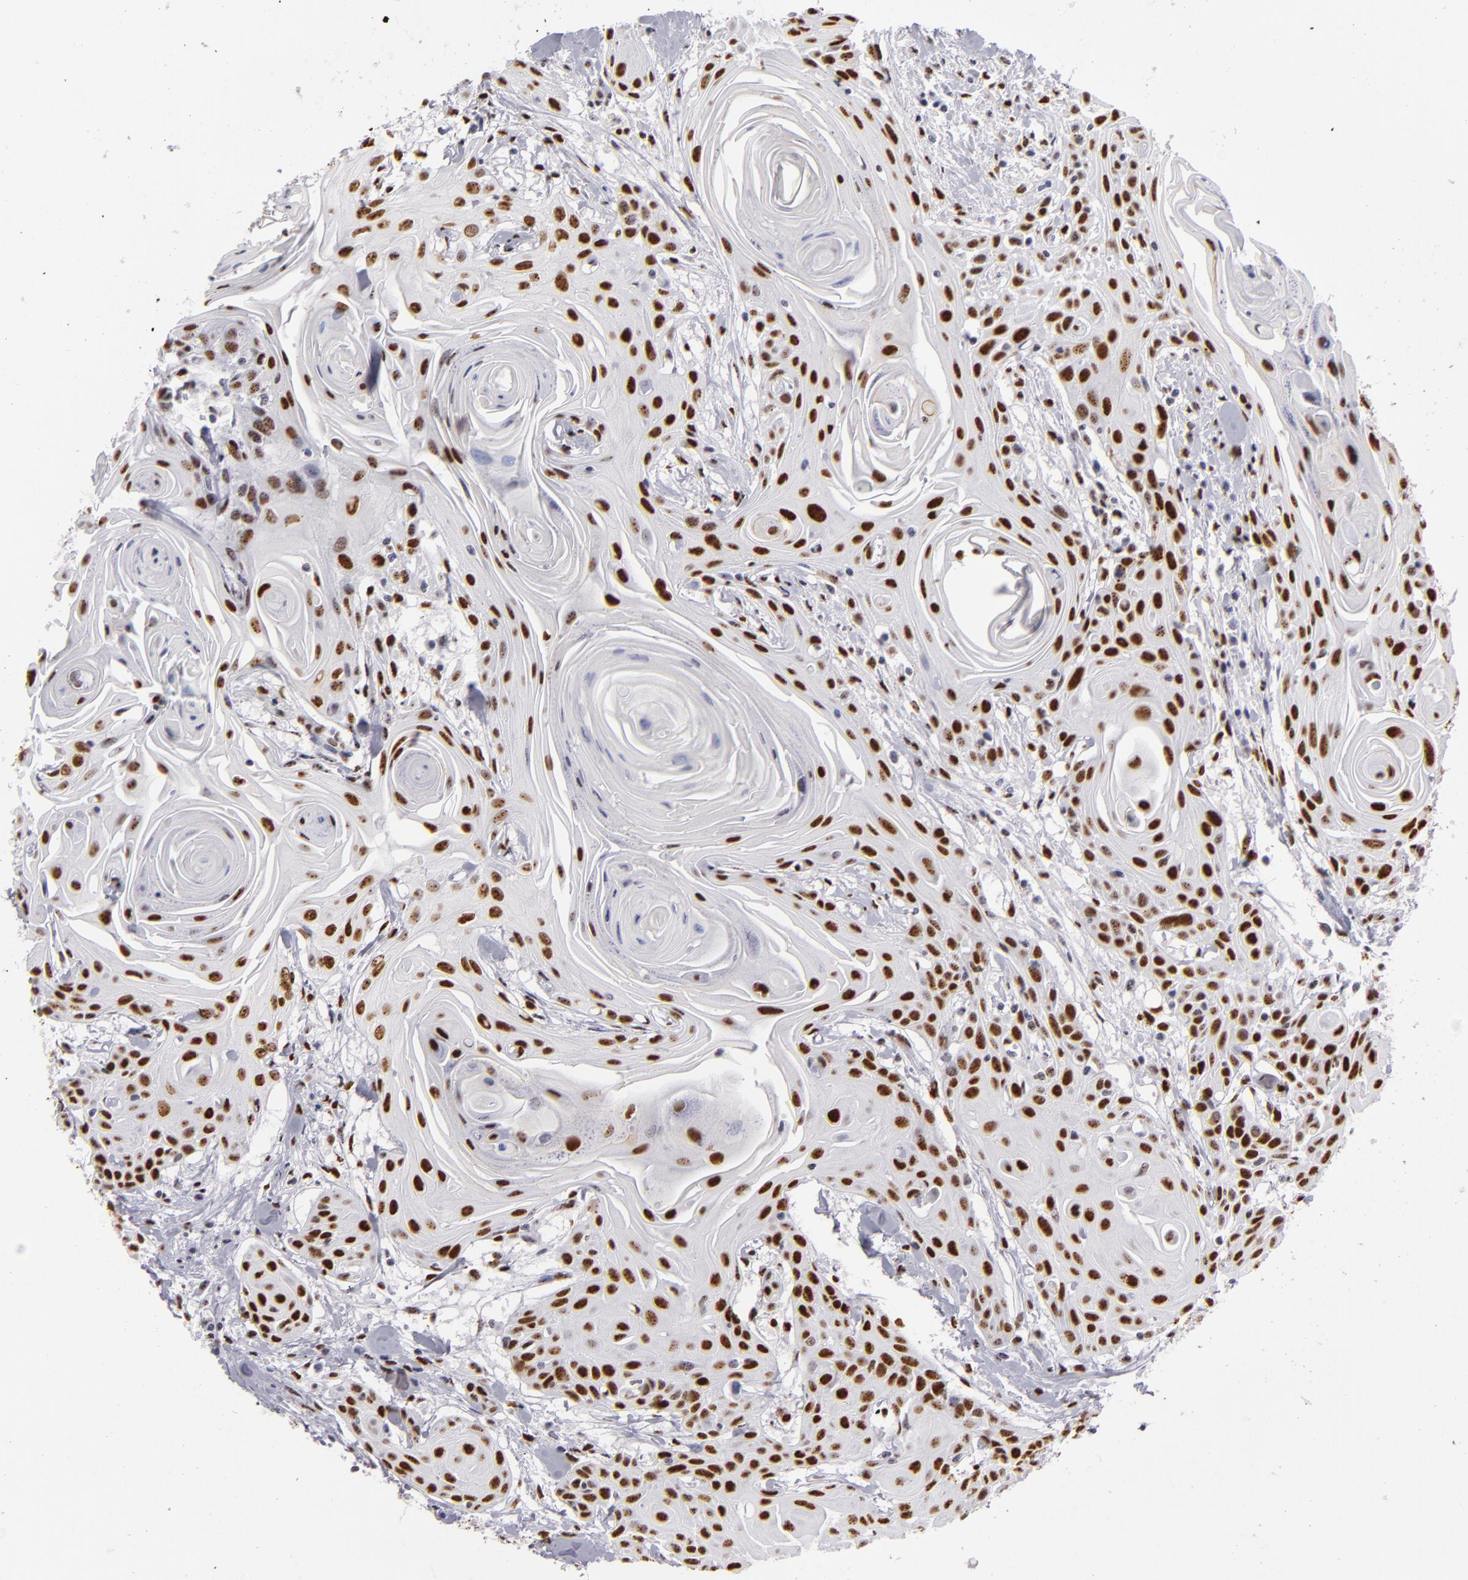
{"staining": {"intensity": "strong", "quantity": ">75%", "location": "nuclear"}, "tissue": "head and neck cancer", "cell_type": "Tumor cells", "image_type": "cancer", "snomed": [{"axis": "morphology", "description": "Squamous cell carcinoma, NOS"}, {"axis": "morphology", "description": "Squamous cell carcinoma, metastatic, NOS"}, {"axis": "topography", "description": "Lymph node"}, {"axis": "topography", "description": "Salivary gland"}, {"axis": "topography", "description": "Head-Neck"}], "caption": "IHC histopathology image of head and neck cancer stained for a protein (brown), which exhibits high levels of strong nuclear expression in about >75% of tumor cells.", "gene": "TOP3A", "patient": {"sex": "female", "age": 74}}